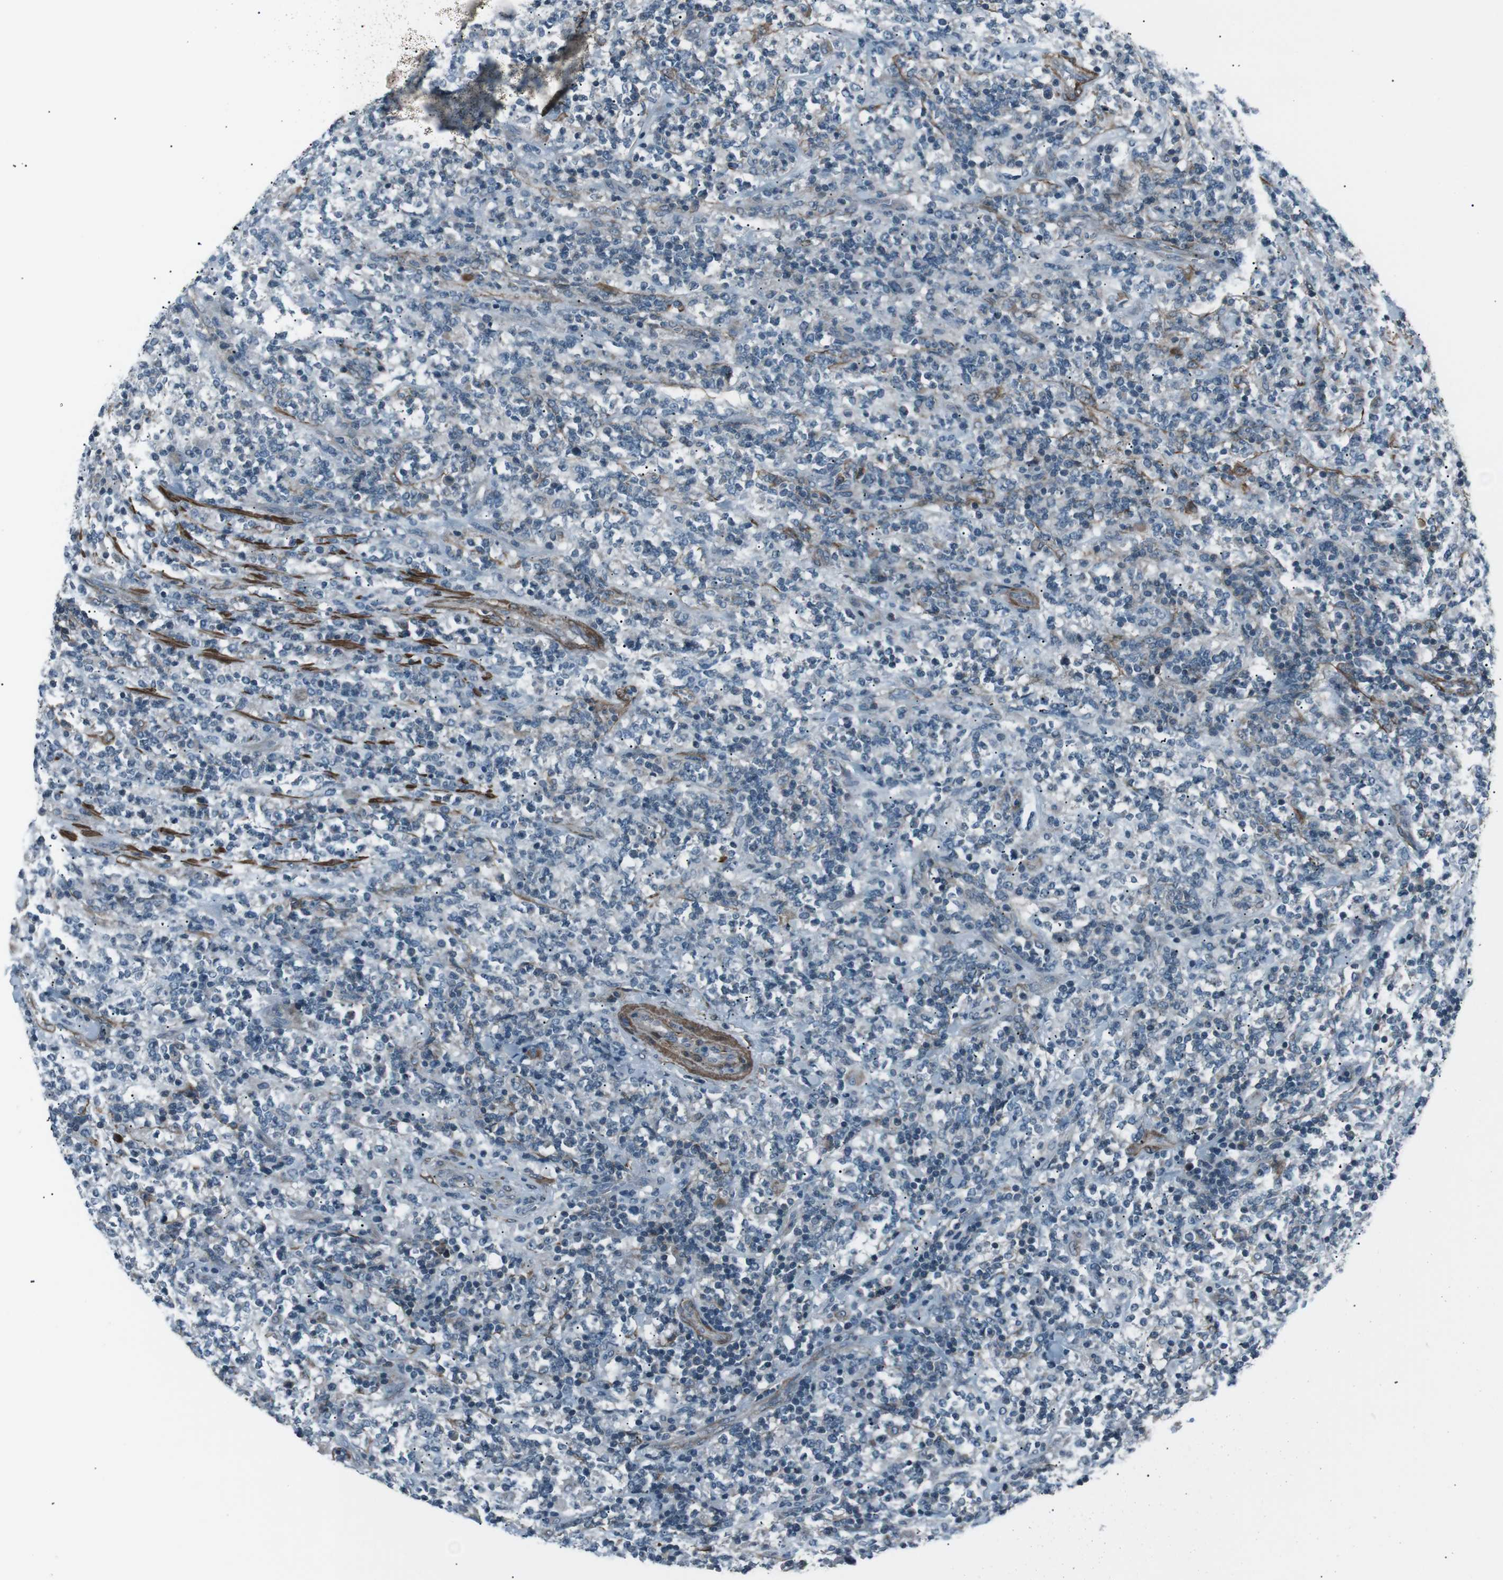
{"staining": {"intensity": "negative", "quantity": "none", "location": "none"}, "tissue": "lymphoma", "cell_type": "Tumor cells", "image_type": "cancer", "snomed": [{"axis": "morphology", "description": "Malignant lymphoma, non-Hodgkin's type, High grade"}, {"axis": "topography", "description": "Soft tissue"}], "caption": "The histopathology image shows no staining of tumor cells in high-grade malignant lymphoma, non-Hodgkin's type.", "gene": "PDLIM5", "patient": {"sex": "male", "age": 18}}